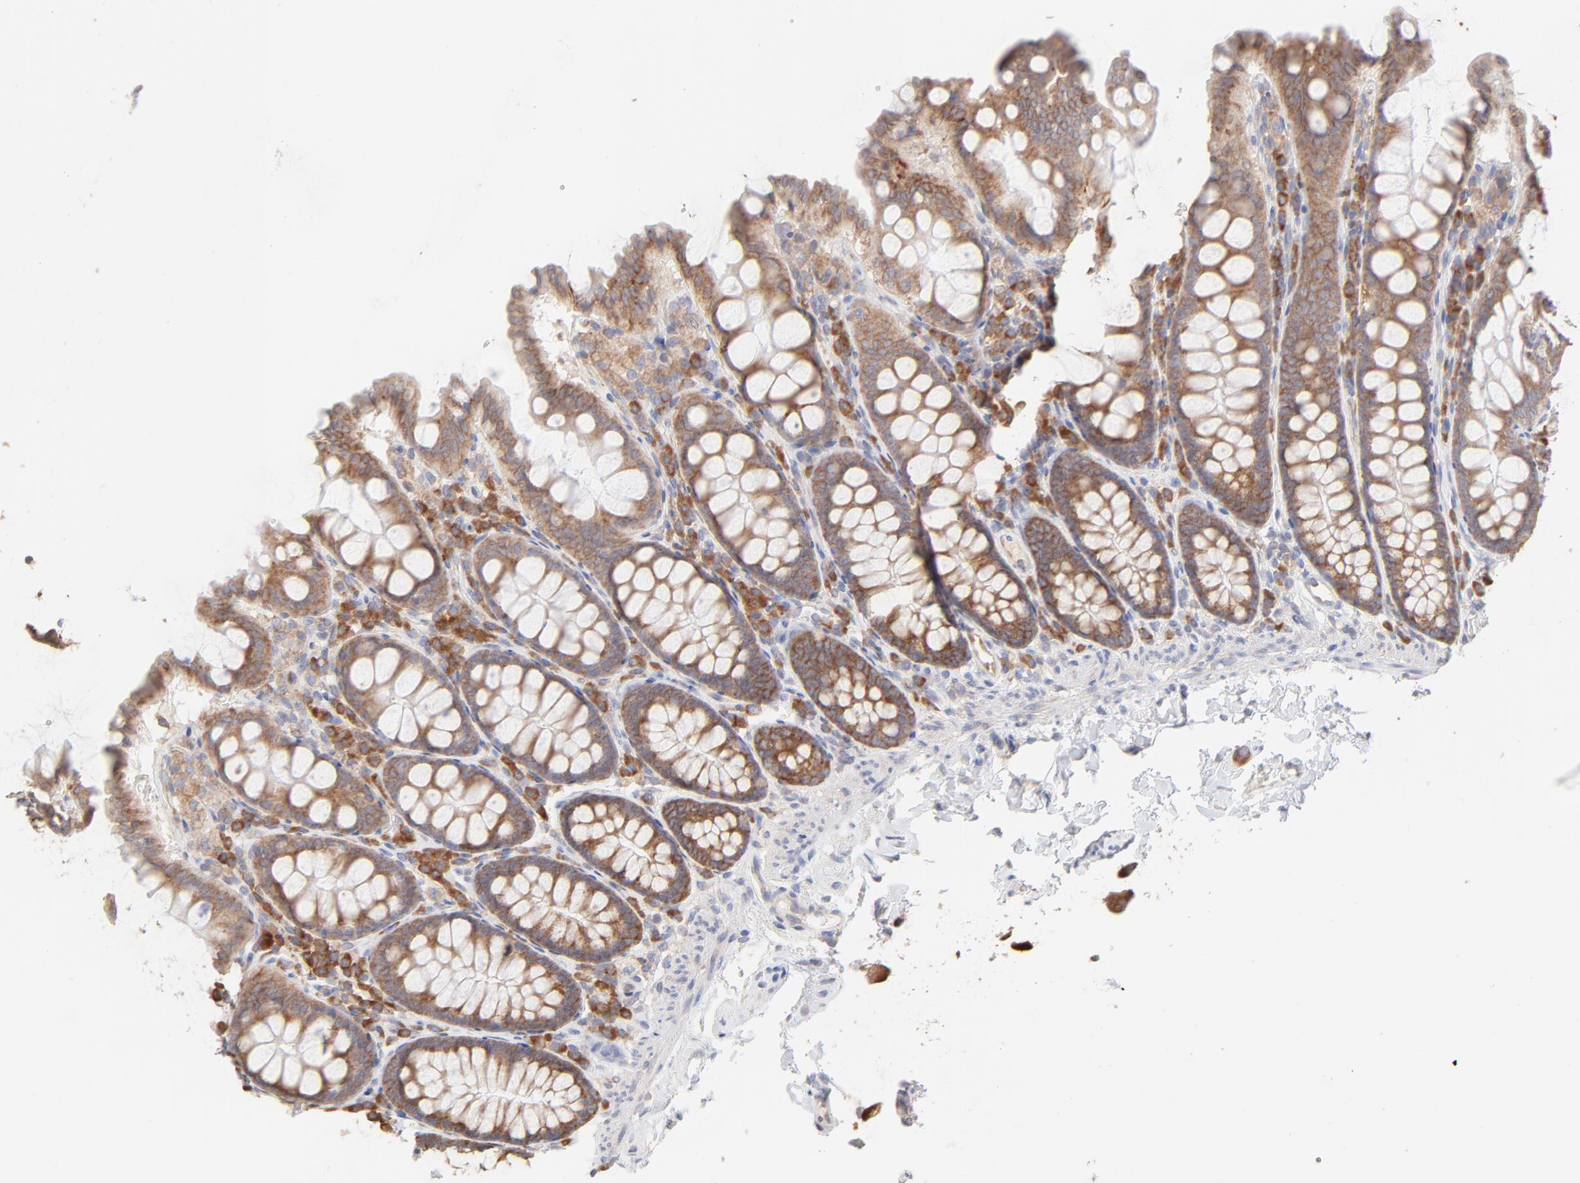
{"staining": {"intensity": "negative", "quantity": "none", "location": "none"}, "tissue": "colon", "cell_type": "Endothelial cells", "image_type": "normal", "snomed": [{"axis": "morphology", "description": "Normal tissue, NOS"}, {"axis": "topography", "description": "Colon"}], "caption": "This is an IHC photomicrograph of benign colon. There is no staining in endothelial cells.", "gene": "RPS21", "patient": {"sex": "female", "age": 61}}